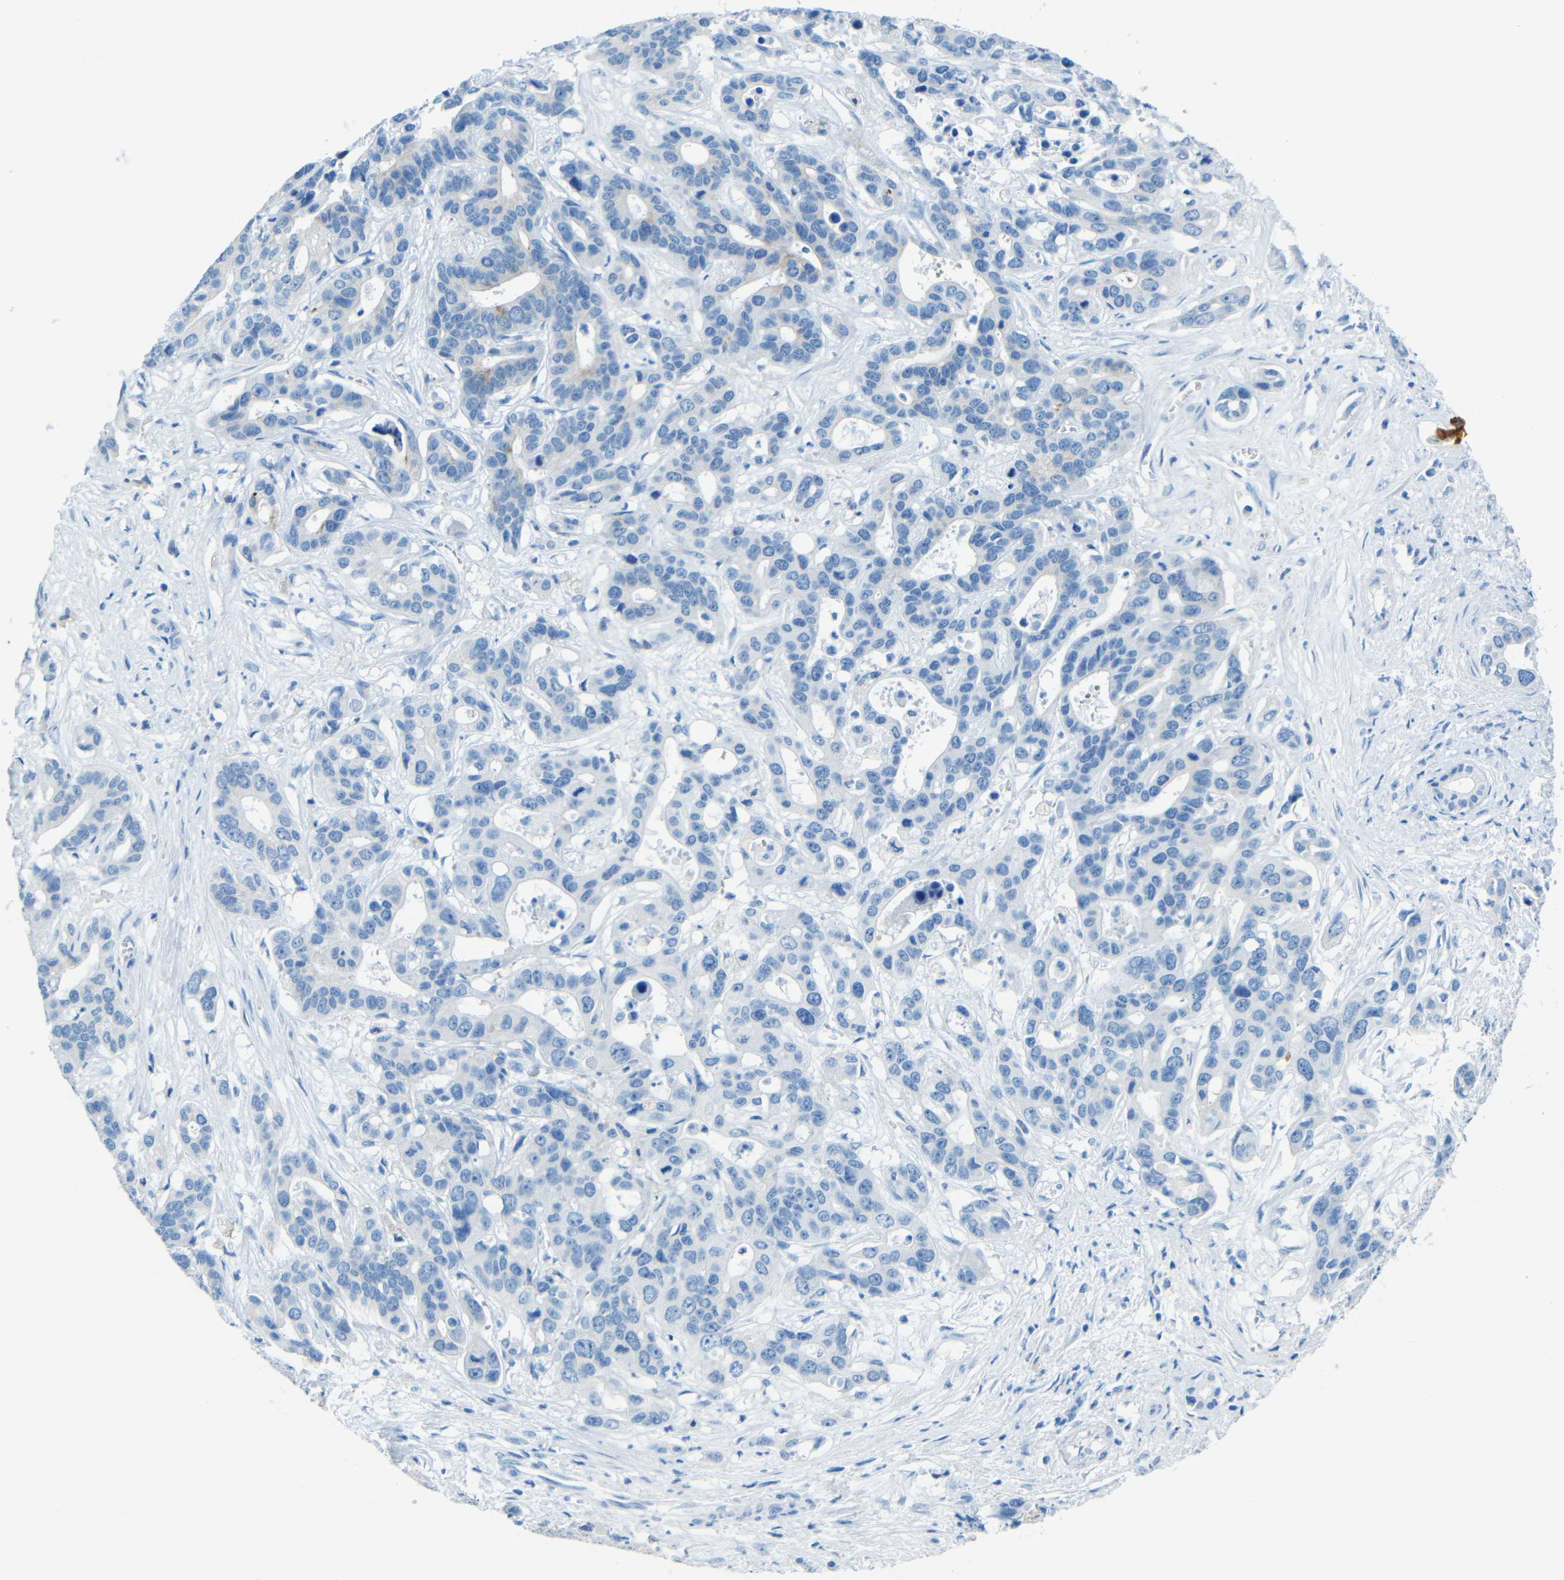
{"staining": {"intensity": "weak", "quantity": "<25%", "location": "cytoplasmic/membranous"}, "tissue": "liver cancer", "cell_type": "Tumor cells", "image_type": "cancer", "snomed": [{"axis": "morphology", "description": "Cholangiocarcinoma"}, {"axis": "topography", "description": "Liver"}], "caption": "Immunohistochemistry (IHC) photomicrograph of liver cancer (cholangiocarcinoma) stained for a protein (brown), which demonstrates no expression in tumor cells.", "gene": "TUBB4B", "patient": {"sex": "female", "age": 65}}